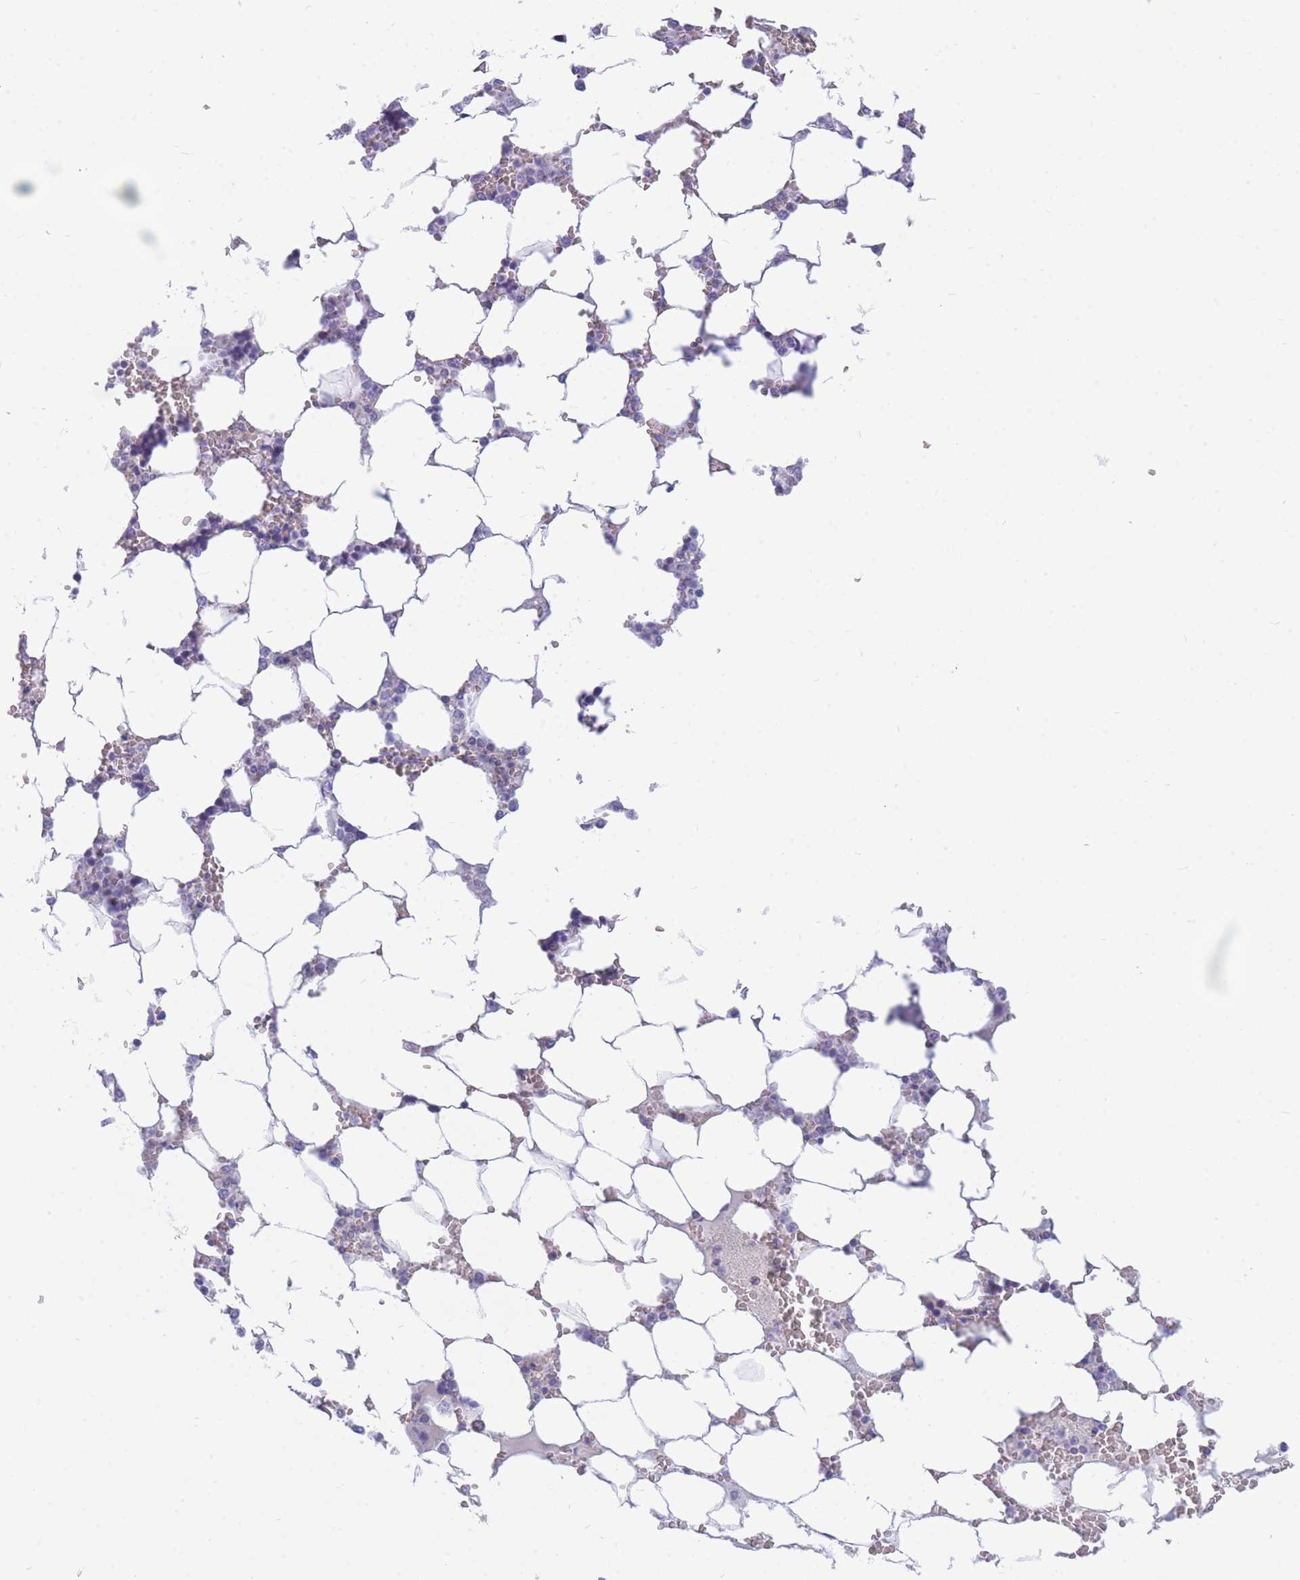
{"staining": {"intensity": "moderate", "quantity": "<25%", "location": "cytoplasmic/membranous"}, "tissue": "bone marrow", "cell_type": "Hematopoietic cells", "image_type": "normal", "snomed": [{"axis": "morphology", "description": "Normal tissue, NOS"}, {"axis": "topography", "description": "Bone marrow"}], "caption": "Bone marrow stained for a protein (brown) shows moderate cytoplasmic/membranous positive staining in about <25% of hematopoietic cells.", "gene": "DHRS11", "patient": {"sex": "male", "age": 64}}